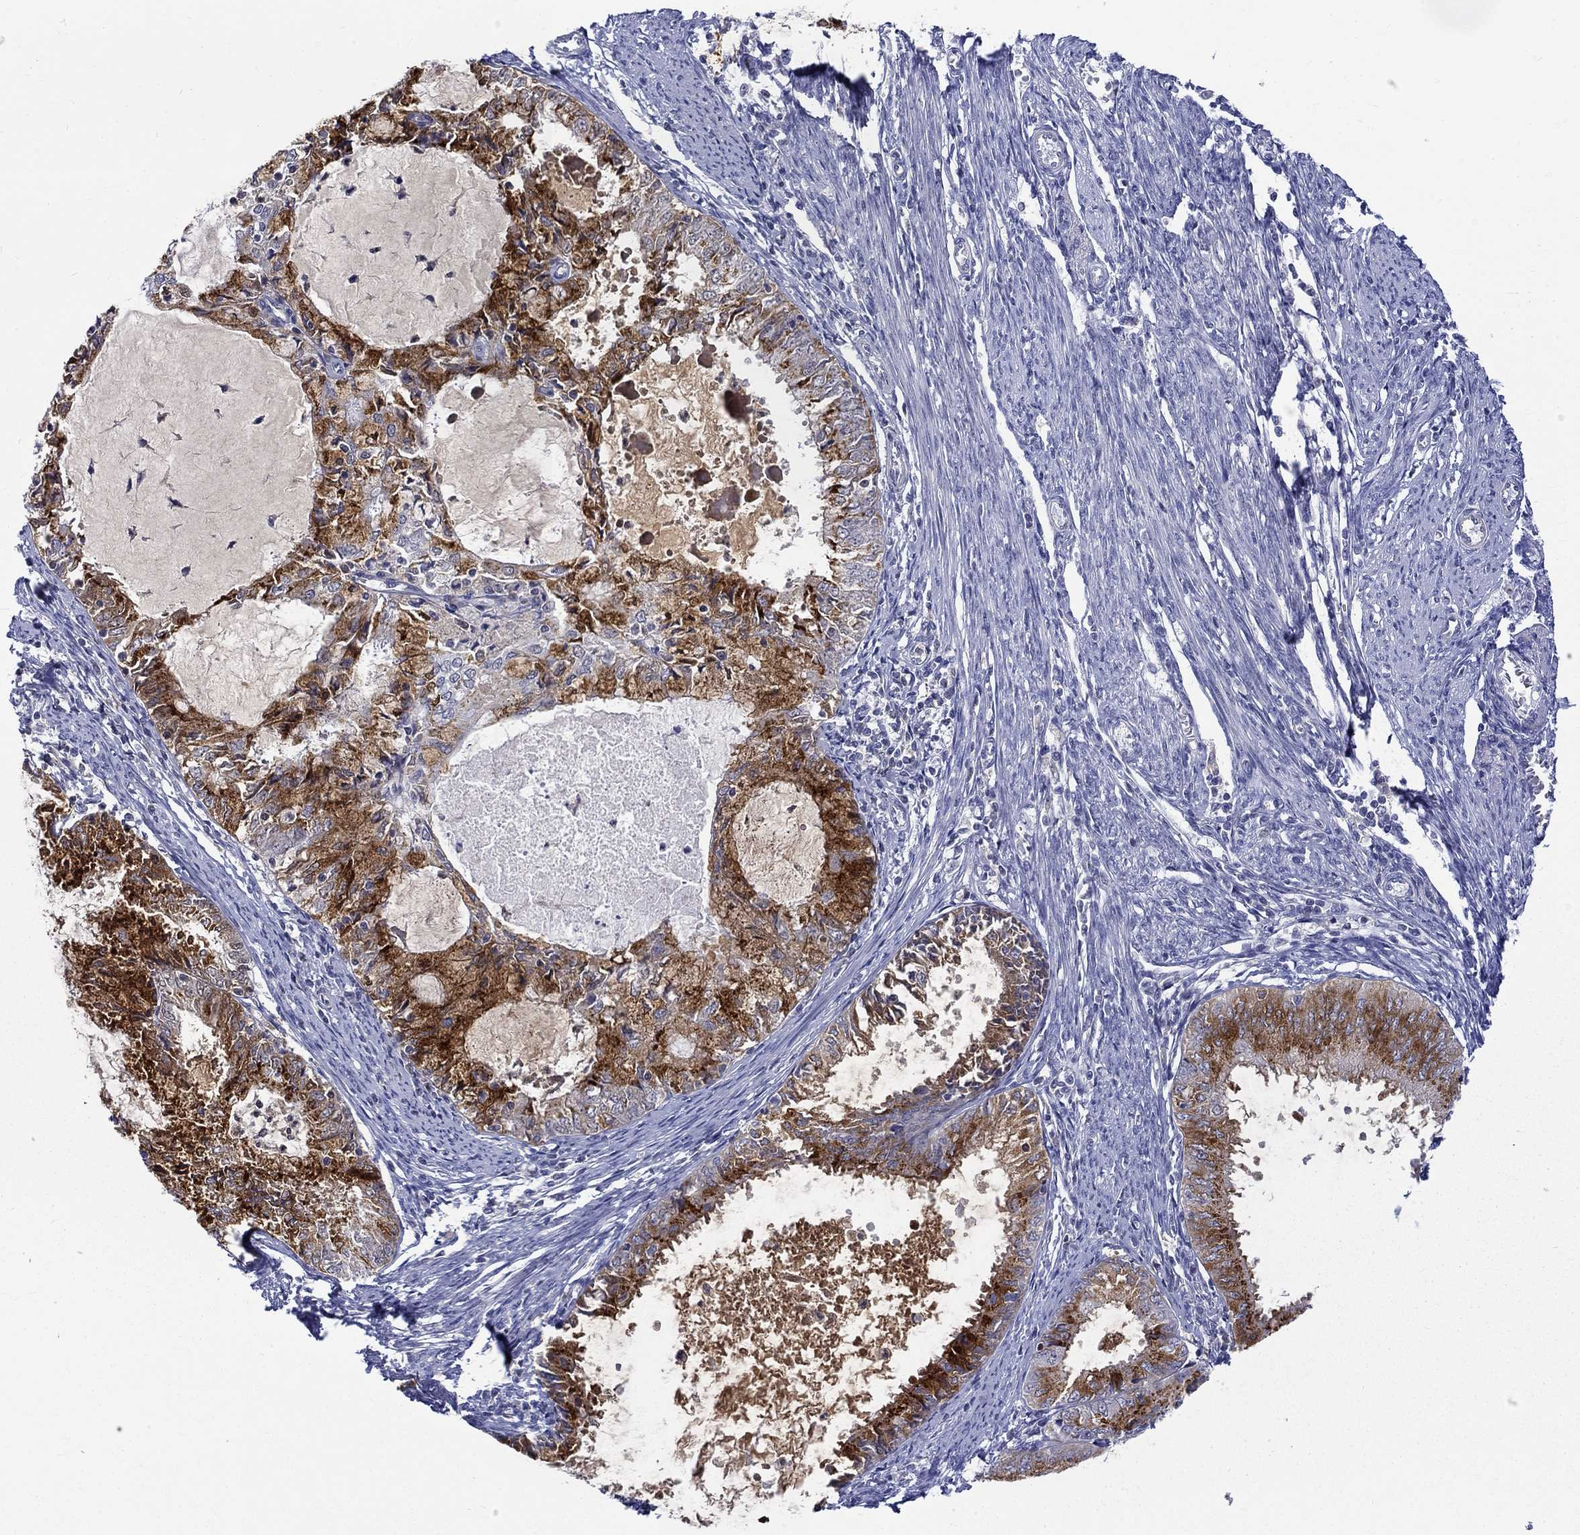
{"staining": {"intensity": "strong", "quantity": ">75%", "location": "cytoplasmic/membranous"}, "tissue": "endometrial cancer", "cell_type": "Tumor cells", "image_type": "cancer", "snomed": [{"axis": "morphology", "description": "Adenocarcinoma, NOS"}, {"axis": "topography", "description": "Endometrium"}], "caption": "A micrograph of human endometrial cancer stained for a protein displays strong cytoplasmic/membranous brown staining in tumor cells.", "gene": "ST6GALNAC1", "patient": {"sex": "female", "age": 57}}